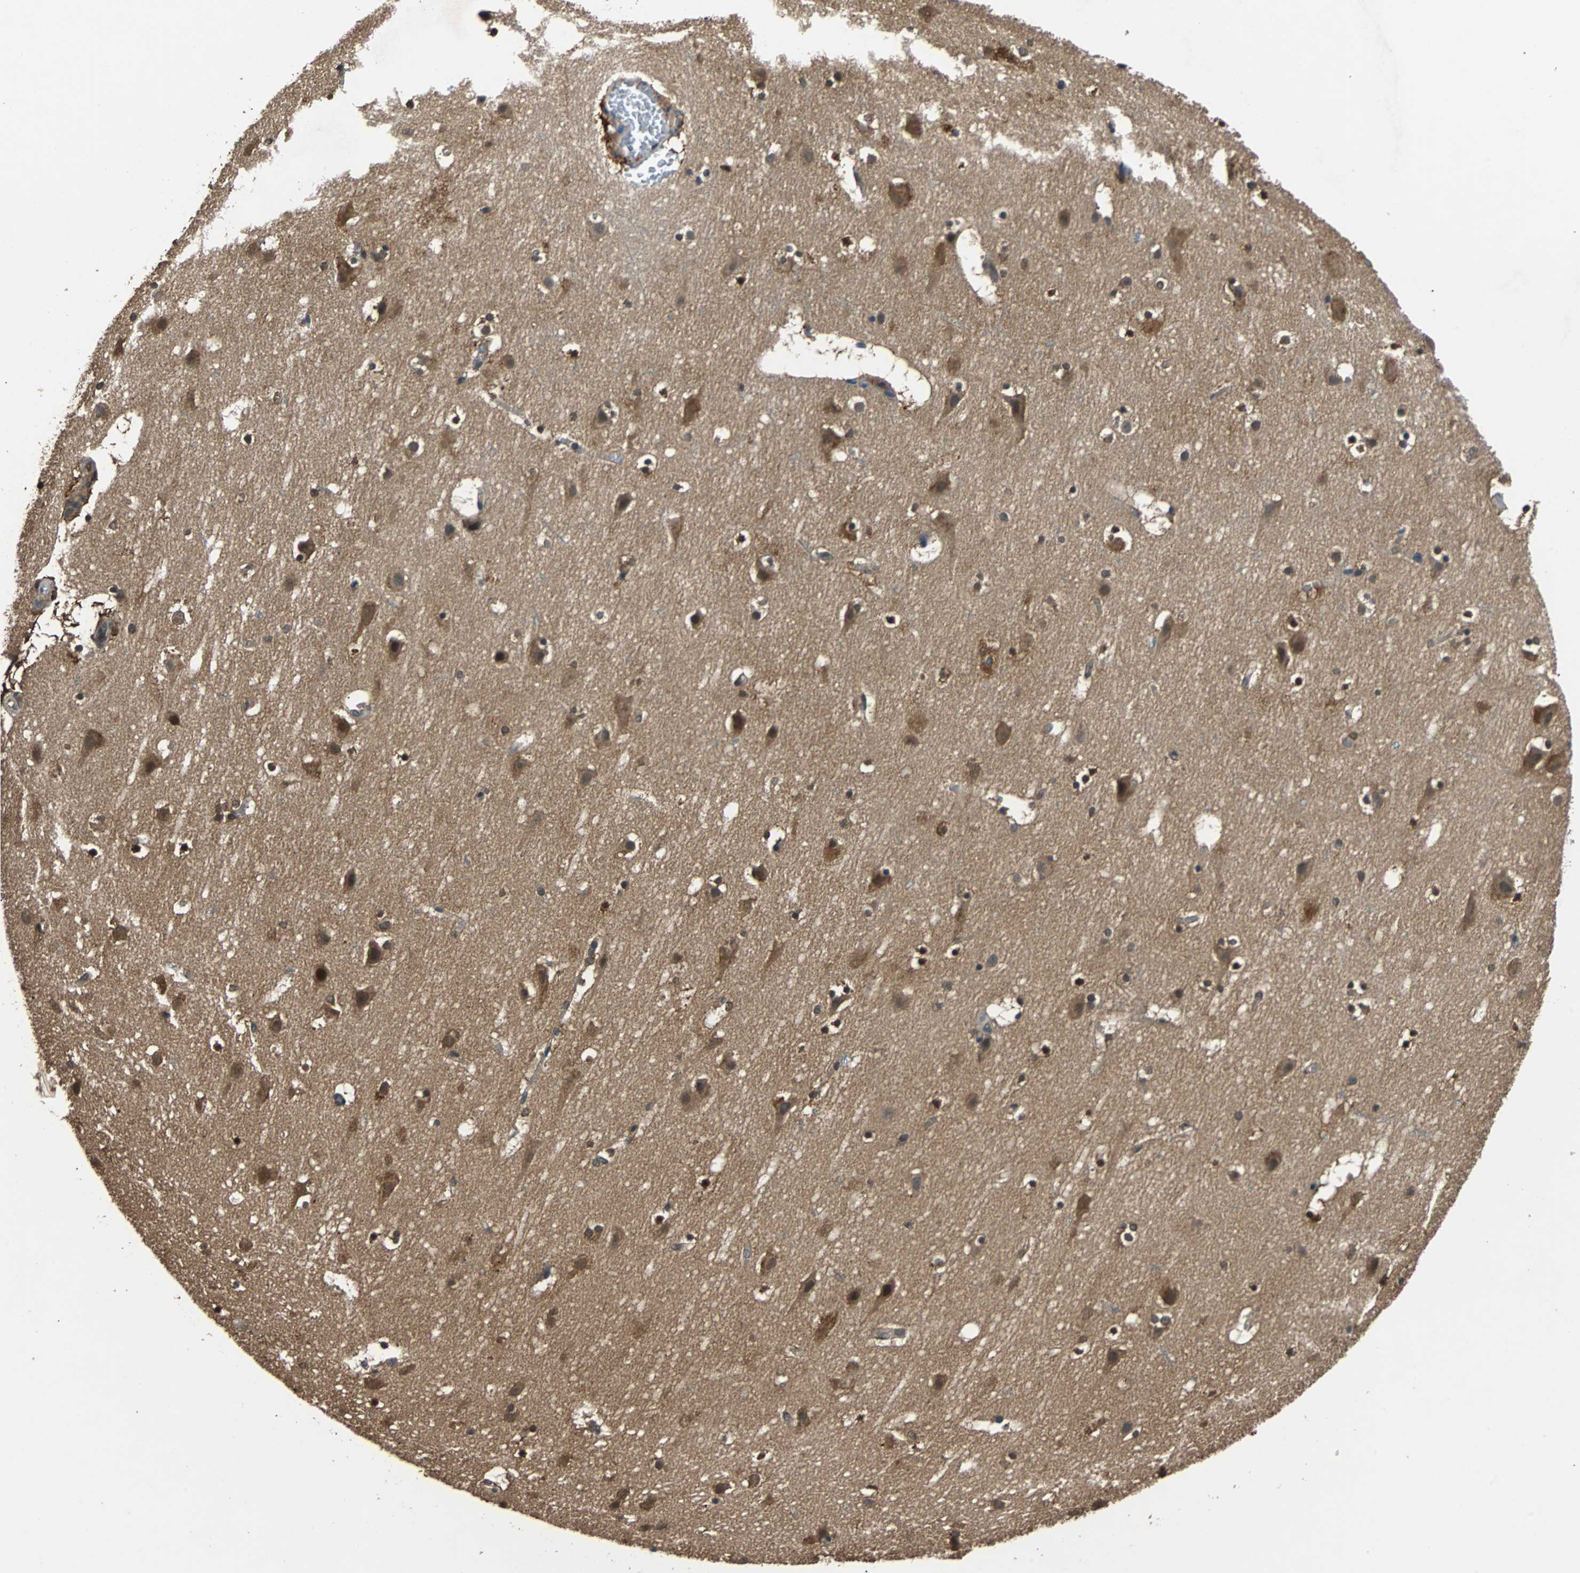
{"staining": {"intensity": "strong", "quantity": ">75%", "location": "cytoplasmic/membranous"}, "tissue": "cerebral cortex", "cell_type": "Endothelial cells", "image_type": "normal", "snomed": [{"axis": "morphology", "description": "Normal tissue, NOS"}, {"axis": "topography", "description": "Cerebral cortex"}], "caption": "IHC (DAB) staining of normal cerebral cortex reveals strong cytoplasmic/membranous protein positivity in about >75% of endothelial cells. The protein is shown in brown color, while the nuclei are stained blue.", "gene": "PRDX6", "patient": {"sex": "male", "age": 45}}